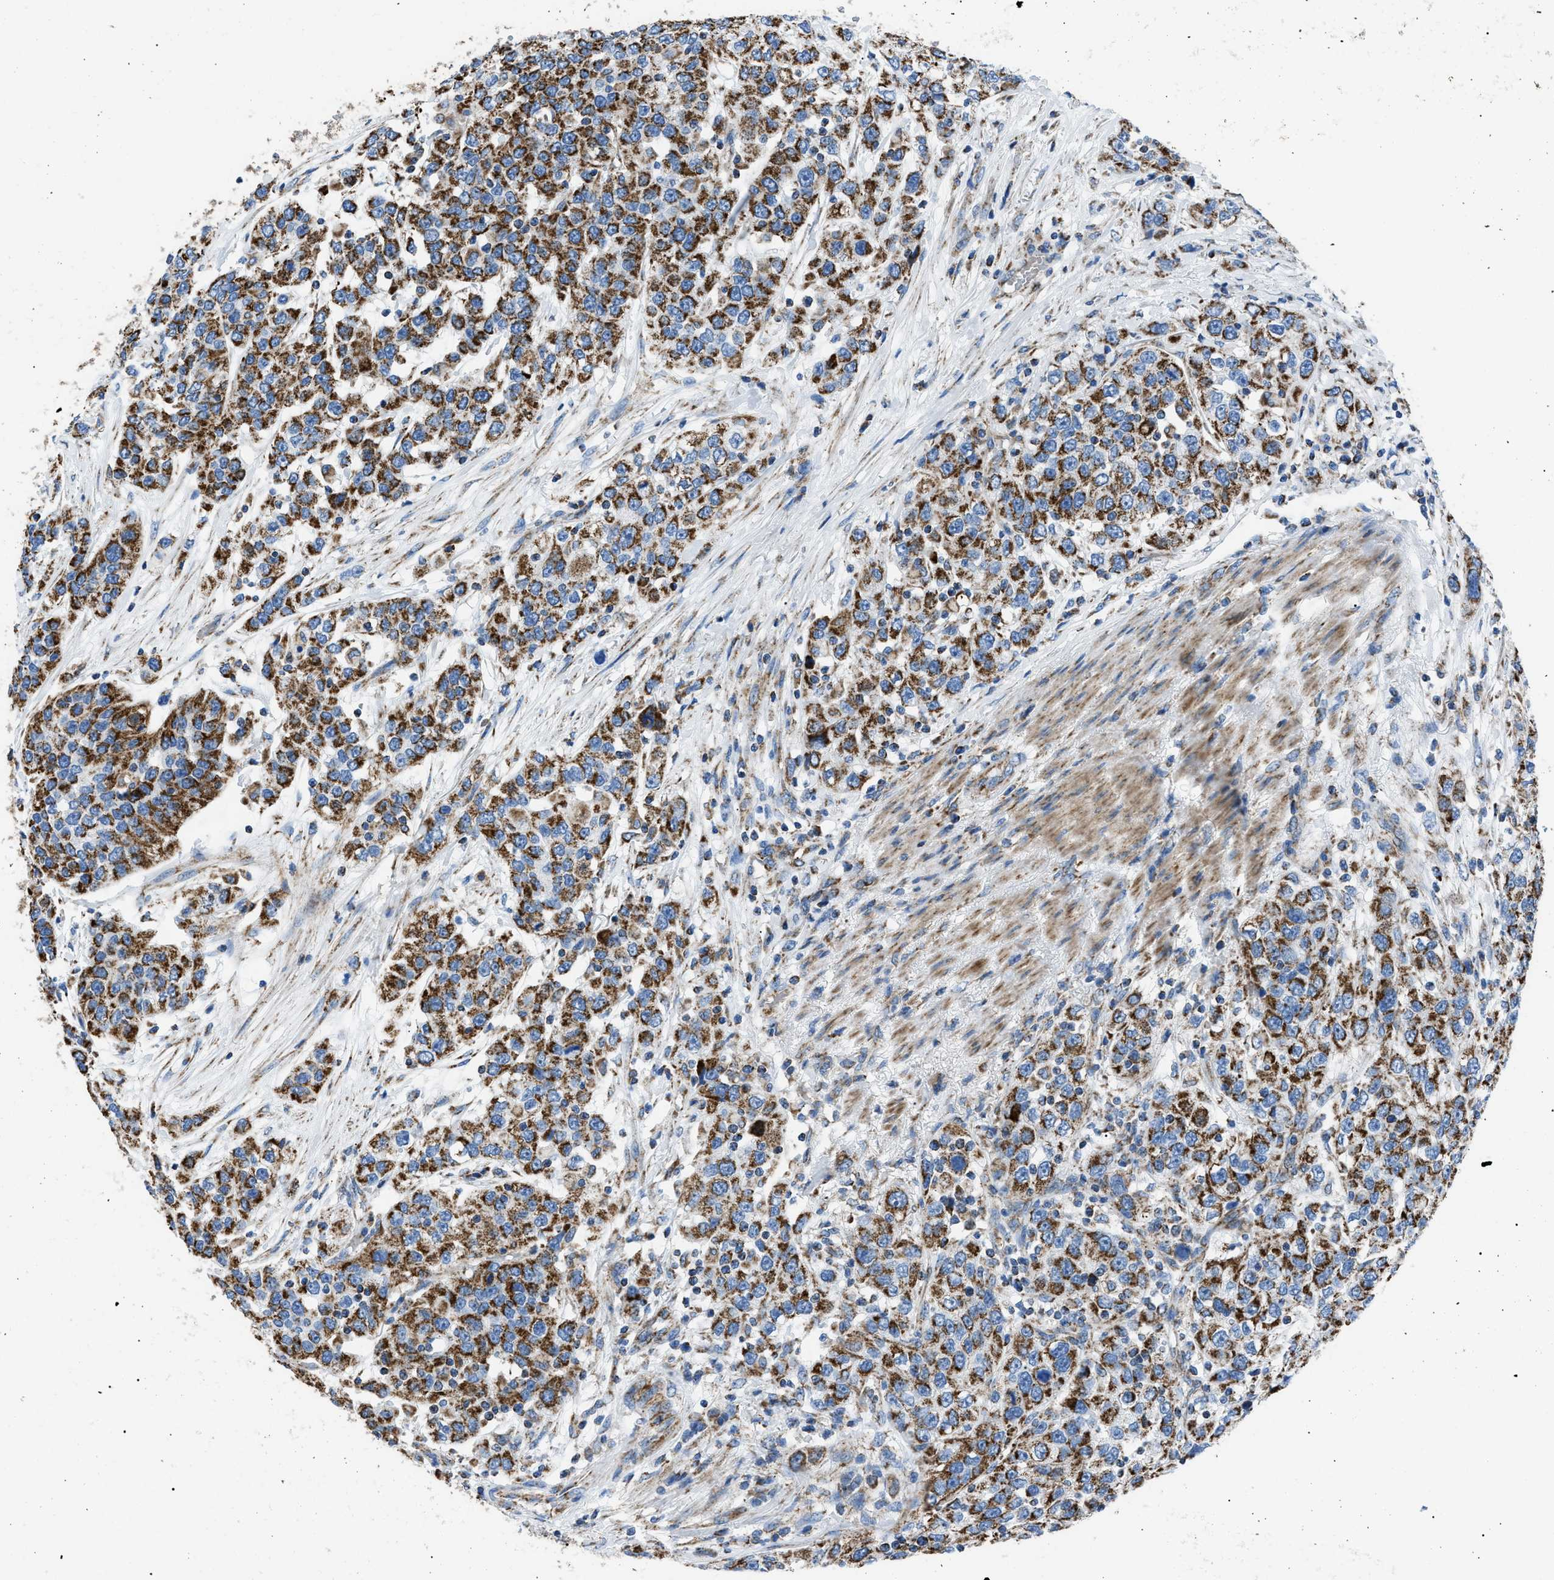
{"staining": {"intensity": "strong", "quantity": ">75%", "location": "cytoplasmic/membranous"}, "tissue": "urothelial cancer", "cell_type": "Tumor cells", "image_type": "cancer", "snomed": [{"axis": "morphology", "description": "Urothelial carcinoma, High grade"}, {"axis": "topography", "description": "Urinary bladder"}], "caption": "A high-resolution photomicrograph shows immunohistochemistry (IHC) staining of urothelial carcinoma (high-grade), which demonstrates strong cytoplasmic/membranous staining in approximately >75% of tumor cells.", "gene": "PHB2", "patient": {"sex": "female", "age": 80}}